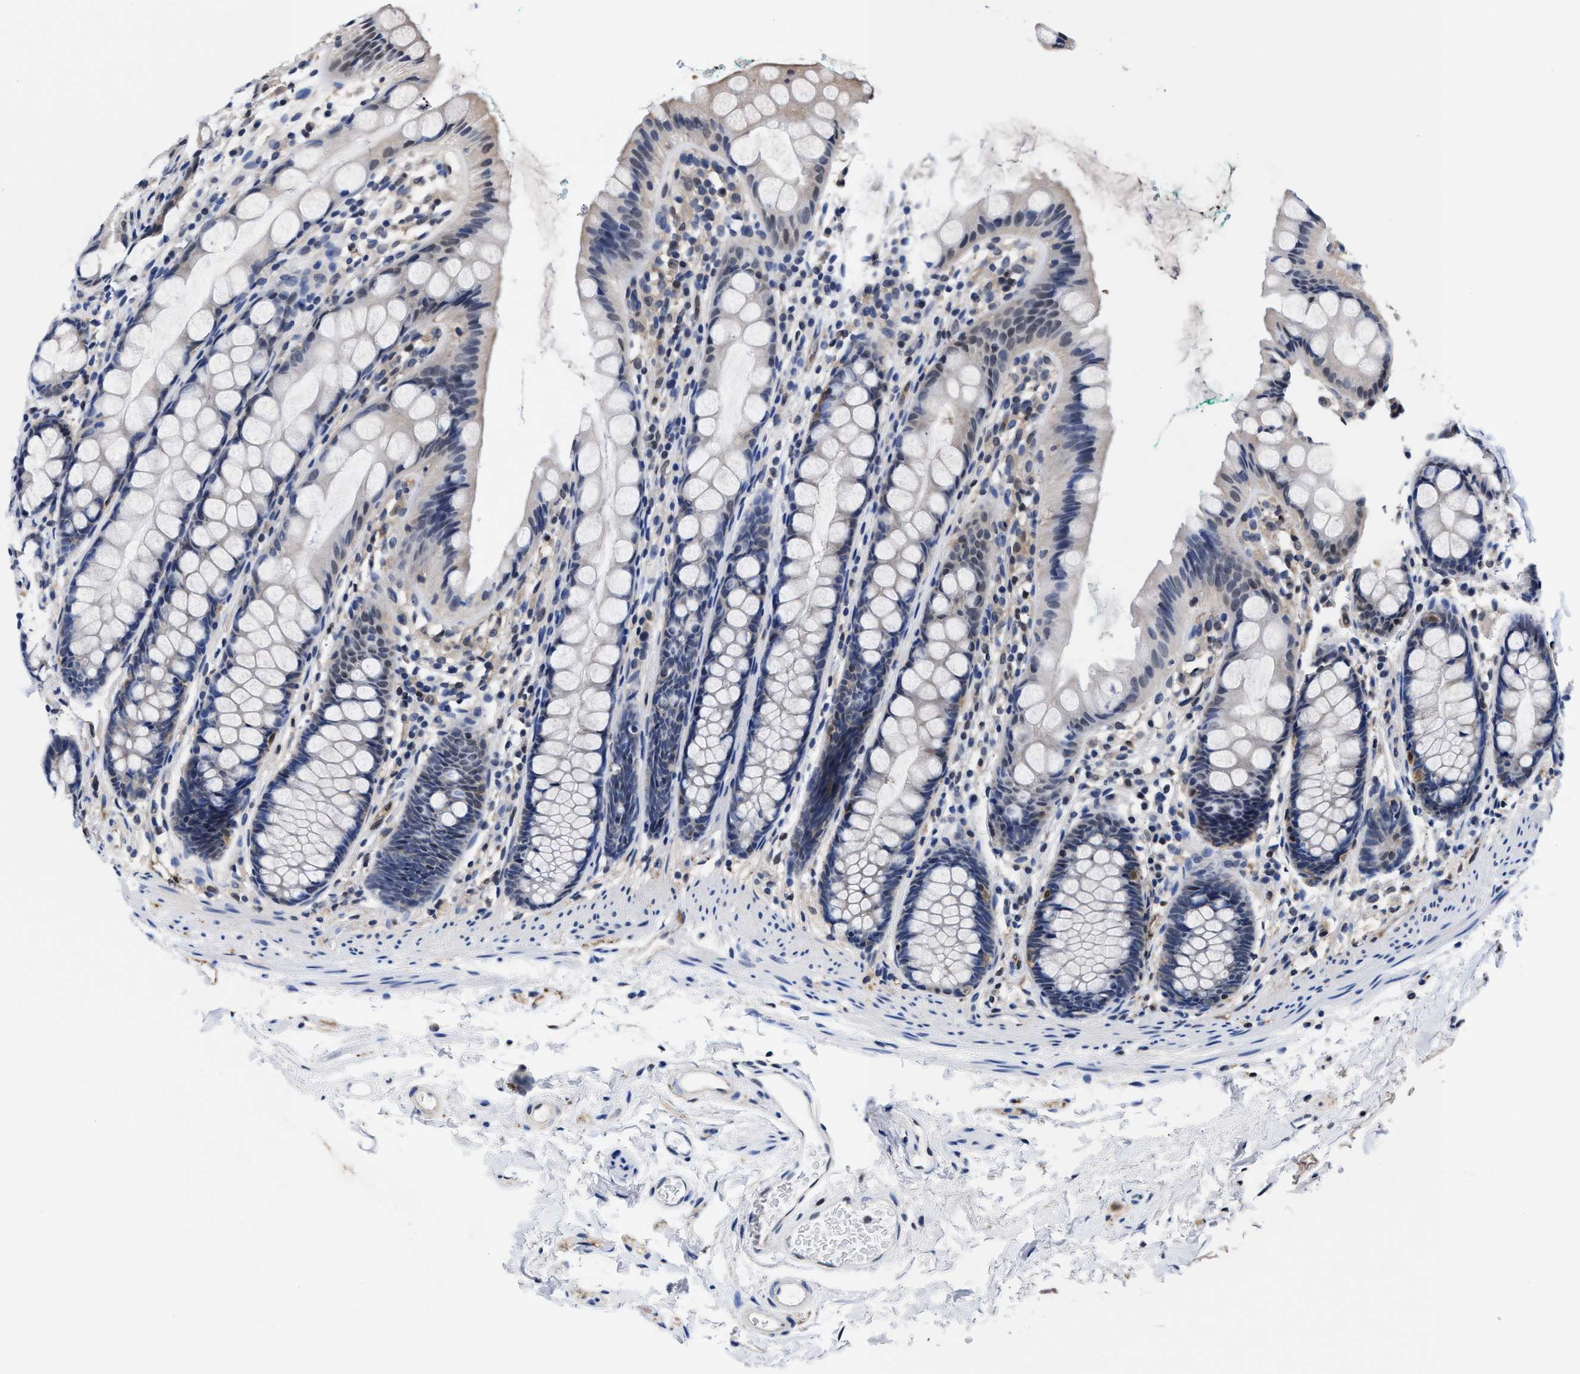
{"staining": {"intensity": "weak", "quantity": "<25%", "location": "nuclear"}, "tissue": "rectum", "cell_type": "Glandular cells", "image_type": "normal", "snomed": [{"axis": "morphology", "description": "Normal tissue, NOS"}, {"axis": "topography", "description": "Rectum"}], "caption": "Immunohistochemical staining of benign human rectum demonstrates no significant staining in glandular cells.", "gene": "ACLY", "patient": {"sex": "female", "age": 65}}